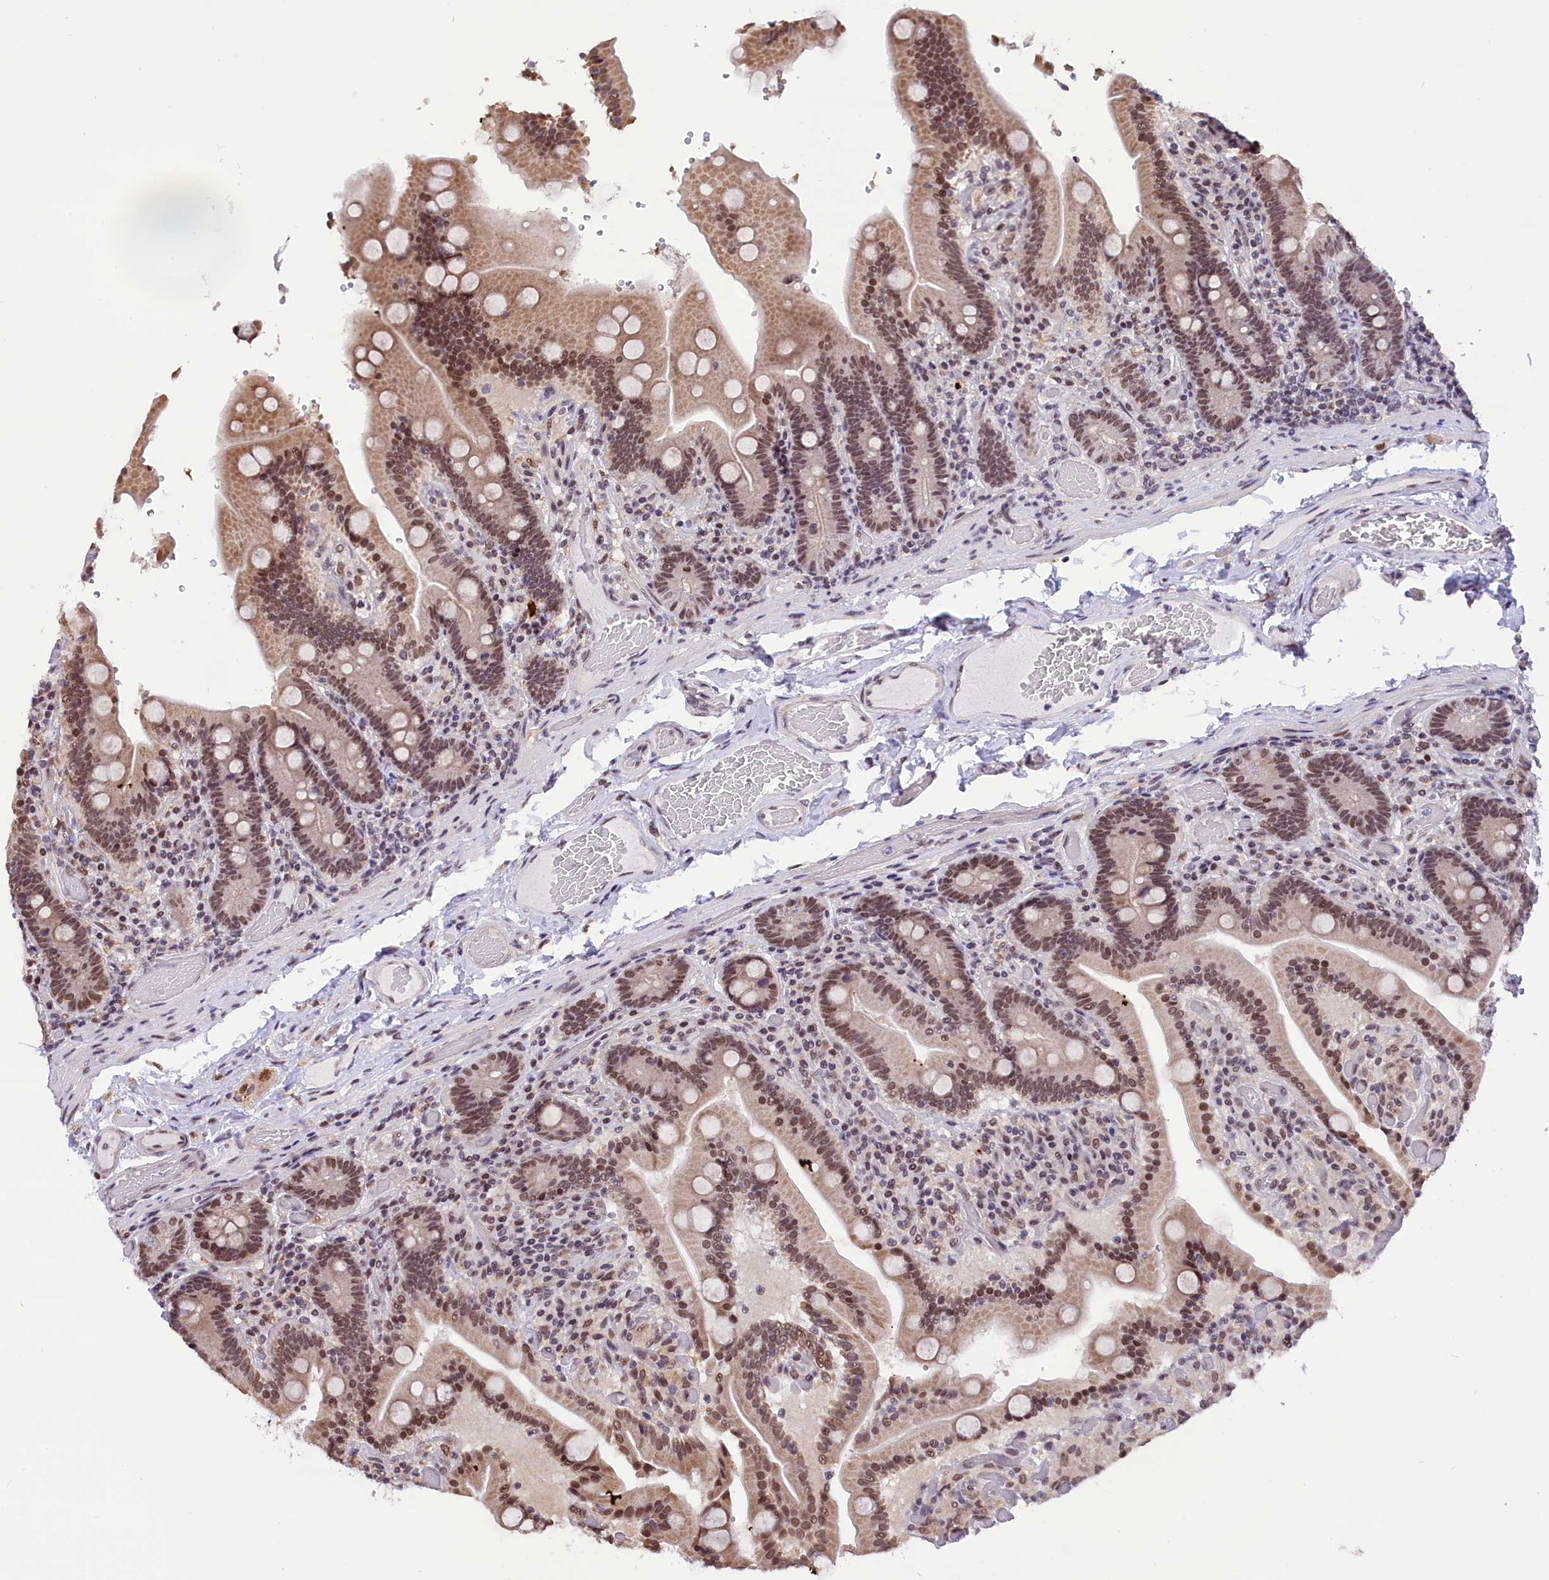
{"staining": {"intensity": "moderate", "quantity": ">75%", "location": "nuclear"}, "tissue": "duodenum", "cell_type": "Glandular cells", "image_type": "normal", "snomed": [{"axis": "morphology", "description": "Normal tissue, NOS"}, {"axis": "topography", "description": "Duodenum"}], "caption": "An image of duodenum stained for a protein exhibits moderate nuclear brown staining in glandular cells. (DAB IHC with brightfield microscopy, high magnification).", "gene": "CDYL2", "patient": {"sex": "female", "age": 62}}